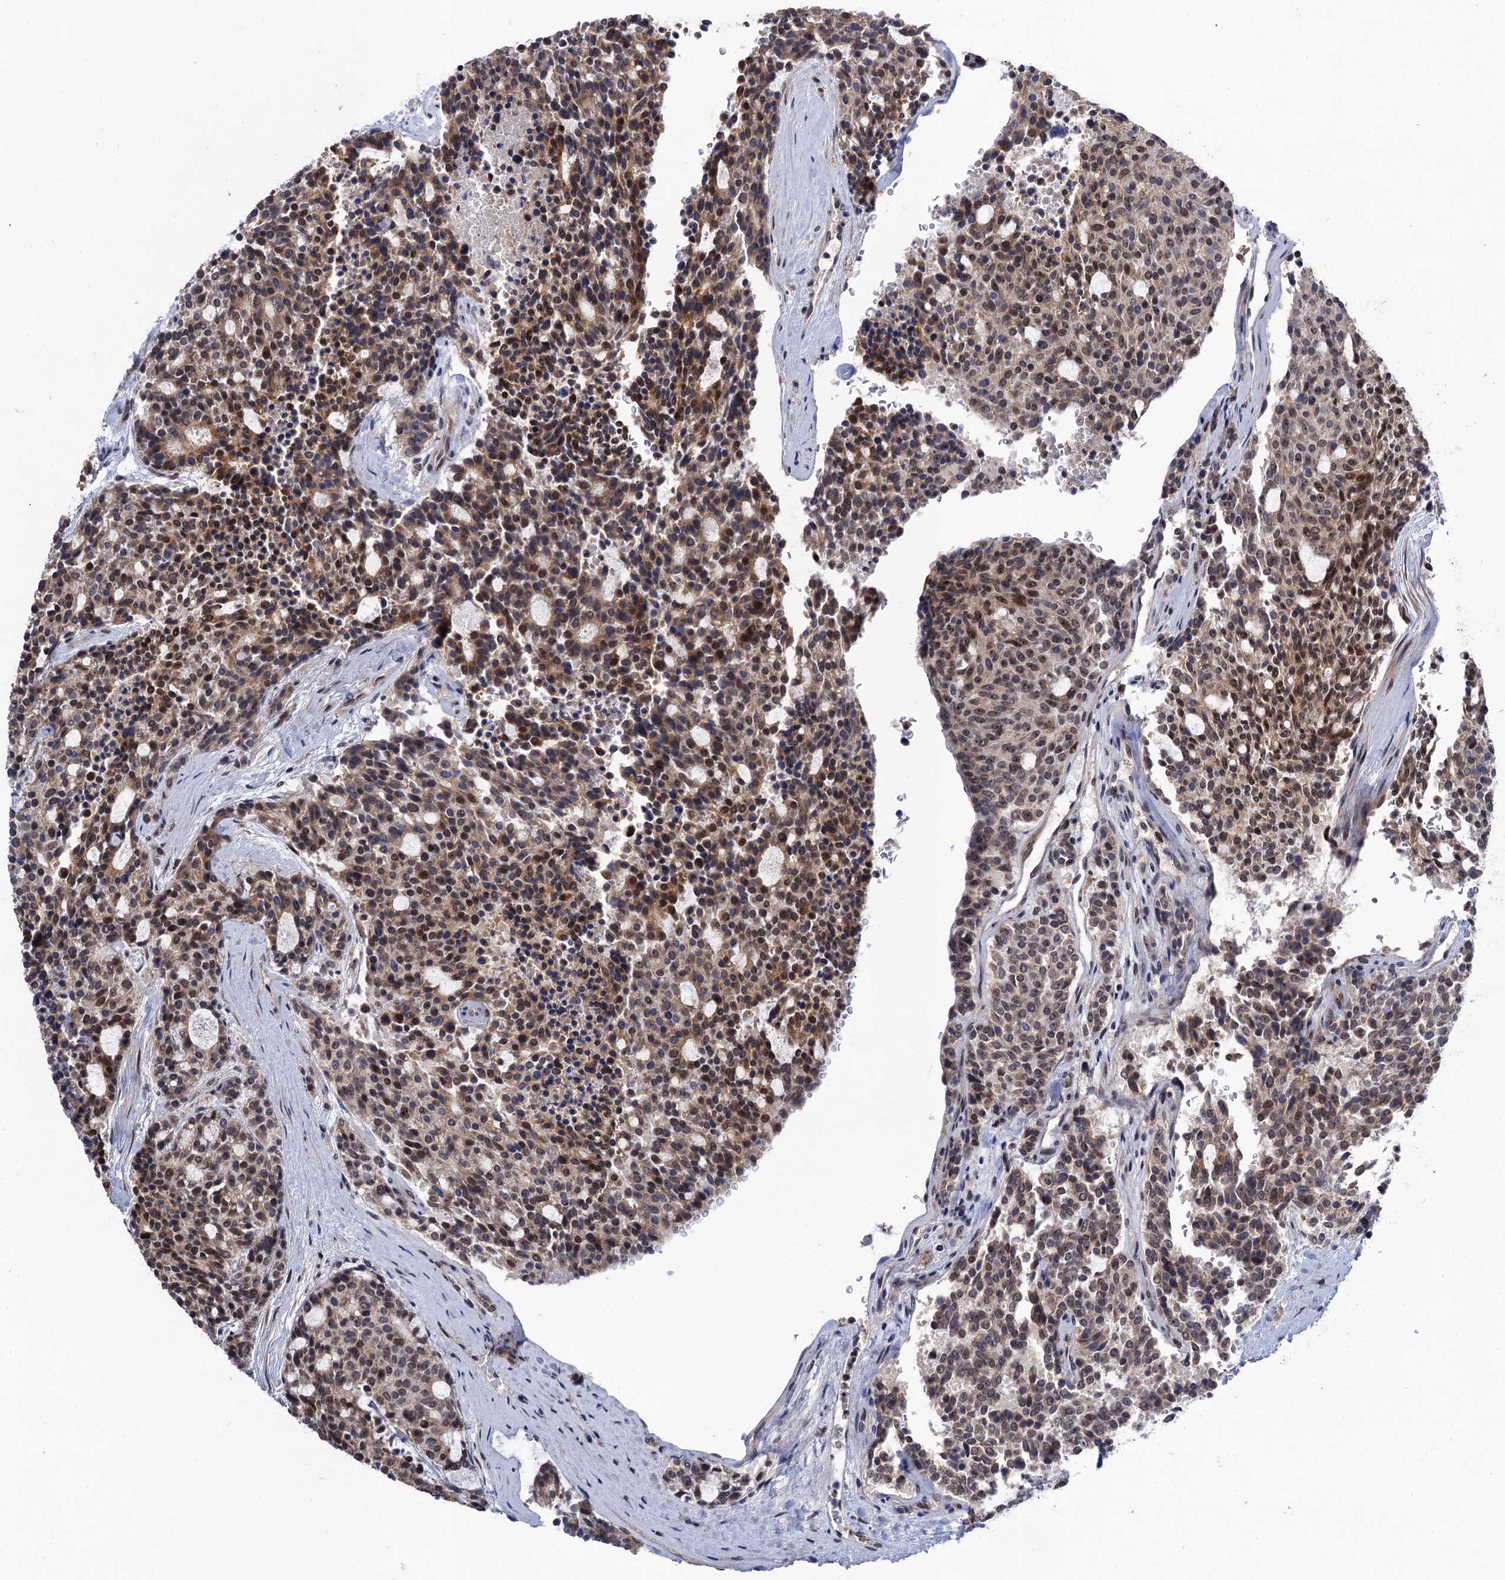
{"staining": {"intensity": "moderate", "quantity": "25%-75%", "location": "cytoplasmic/membranous,nuclear"}, "tissue": "carcinoid", "cell_type": "Tumor cells", "image_type": "cancer", "snomed": [{"axis": "morphology", "description": "Carcinoid, malignant, NOS"}, {"axis": "topography", "description": "Pancreas"}], "caption": "Immunohistochemical staining of carcinoid reveals moderate cytoplasmic/membranous and nuclear protein positivity in about 25%-75% of tumor cells. (DAB (3,3'-diaminobenzidine) IHC with brightfield microscopy, high magnification).", "gene": "ZAR1L", "patient": {"sex": "female", "age": 54}}